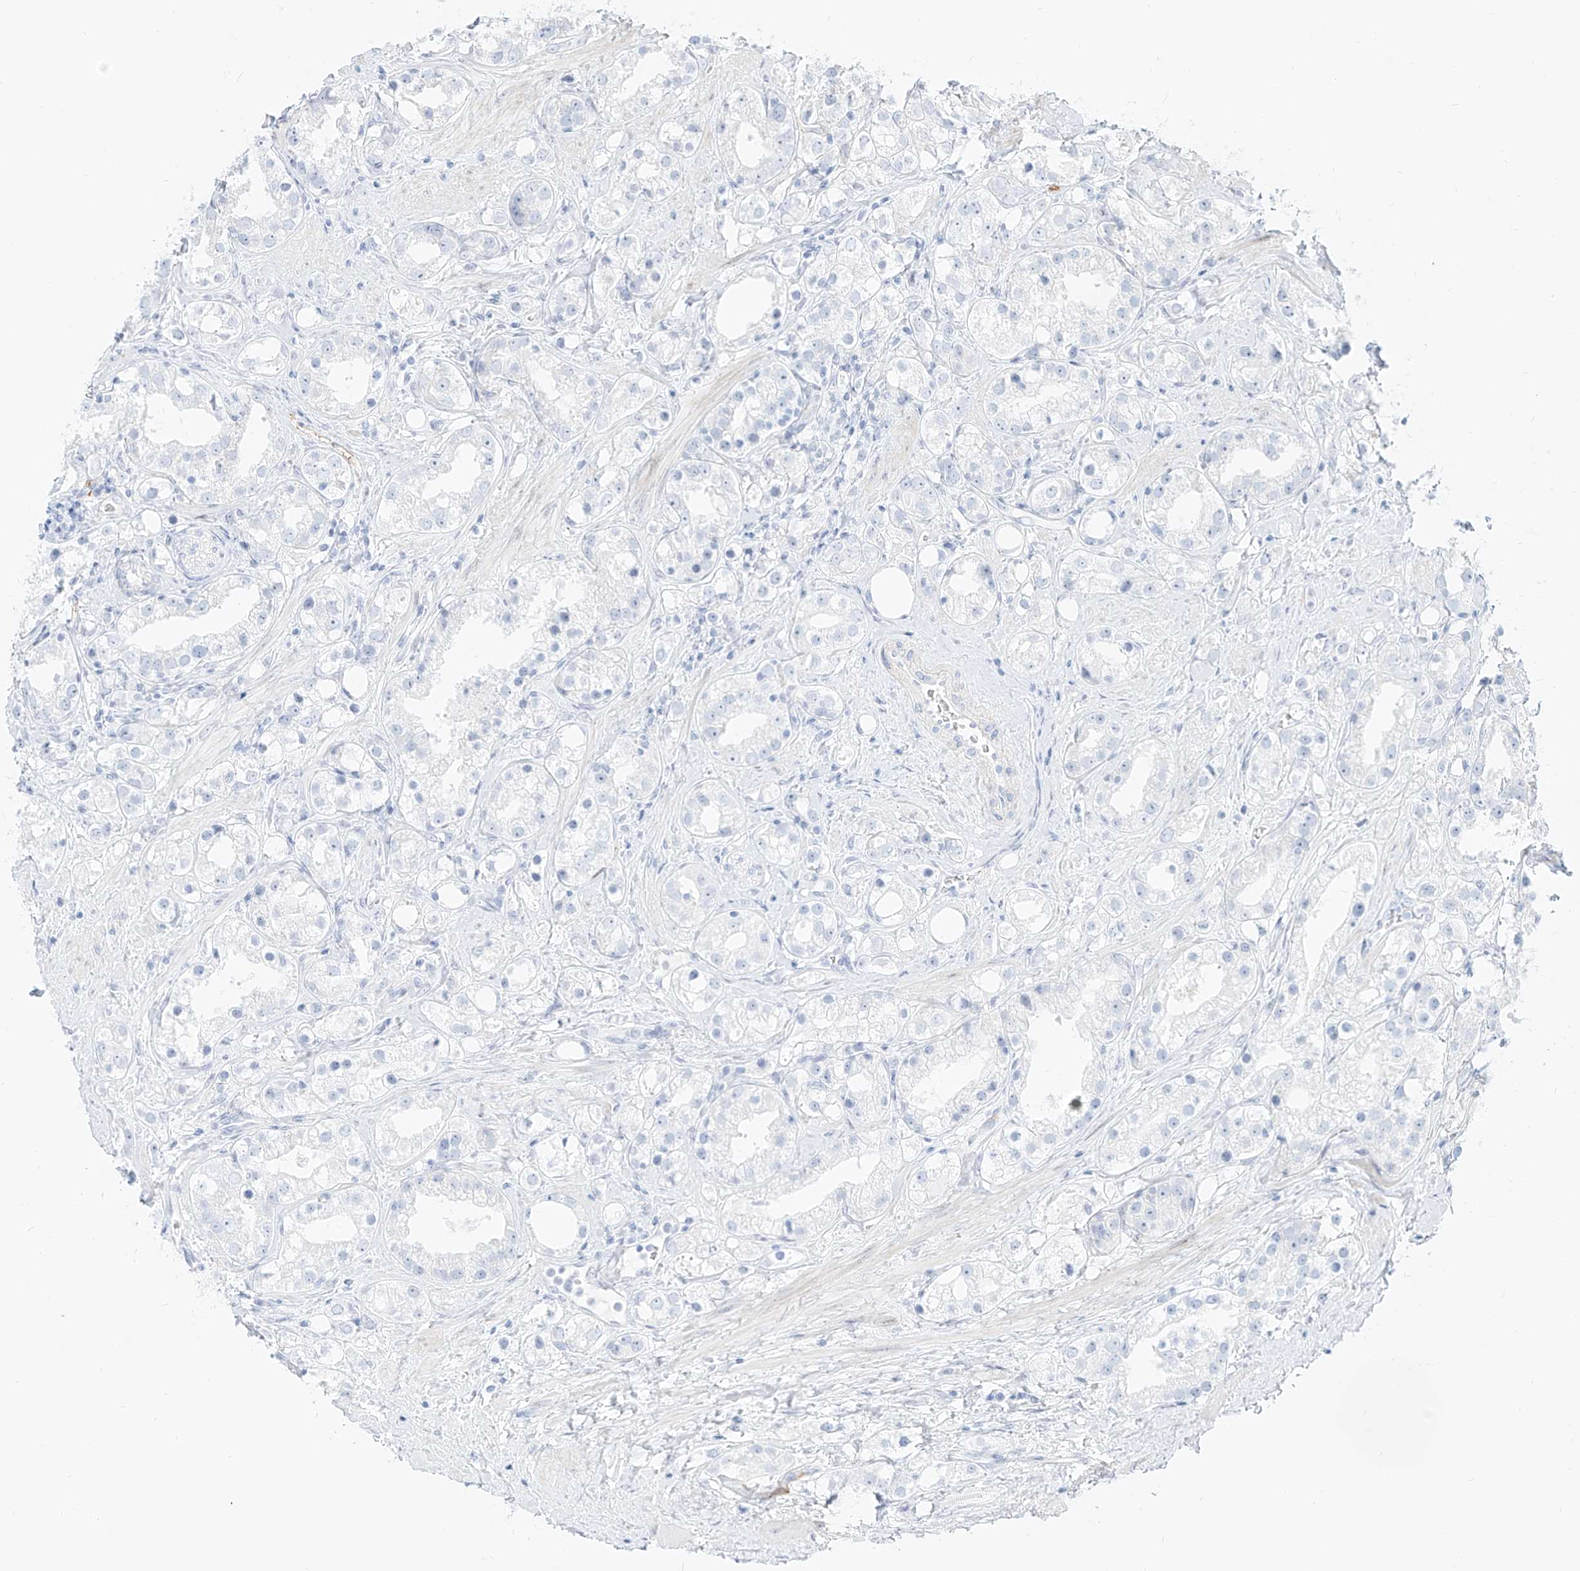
{"staining": {"intensity": "negative", "quantity": "none", "location": "none"}, "tissue": "prostate cancer", "cell_type": "Tumor cells", "image_type": "cancer", "snomed": [{"axis": "morphology", "description": "Adenocarcinoma, NOS"}, {"axis": "topography", "description": "Prostate"}], "caption": "Prostate adenocarcinoma was stained to show a protein in brown. There is no significant expression in tumor cells.", "gene": "NHSL1", "patient": {"sex": "male", "age": 79}}